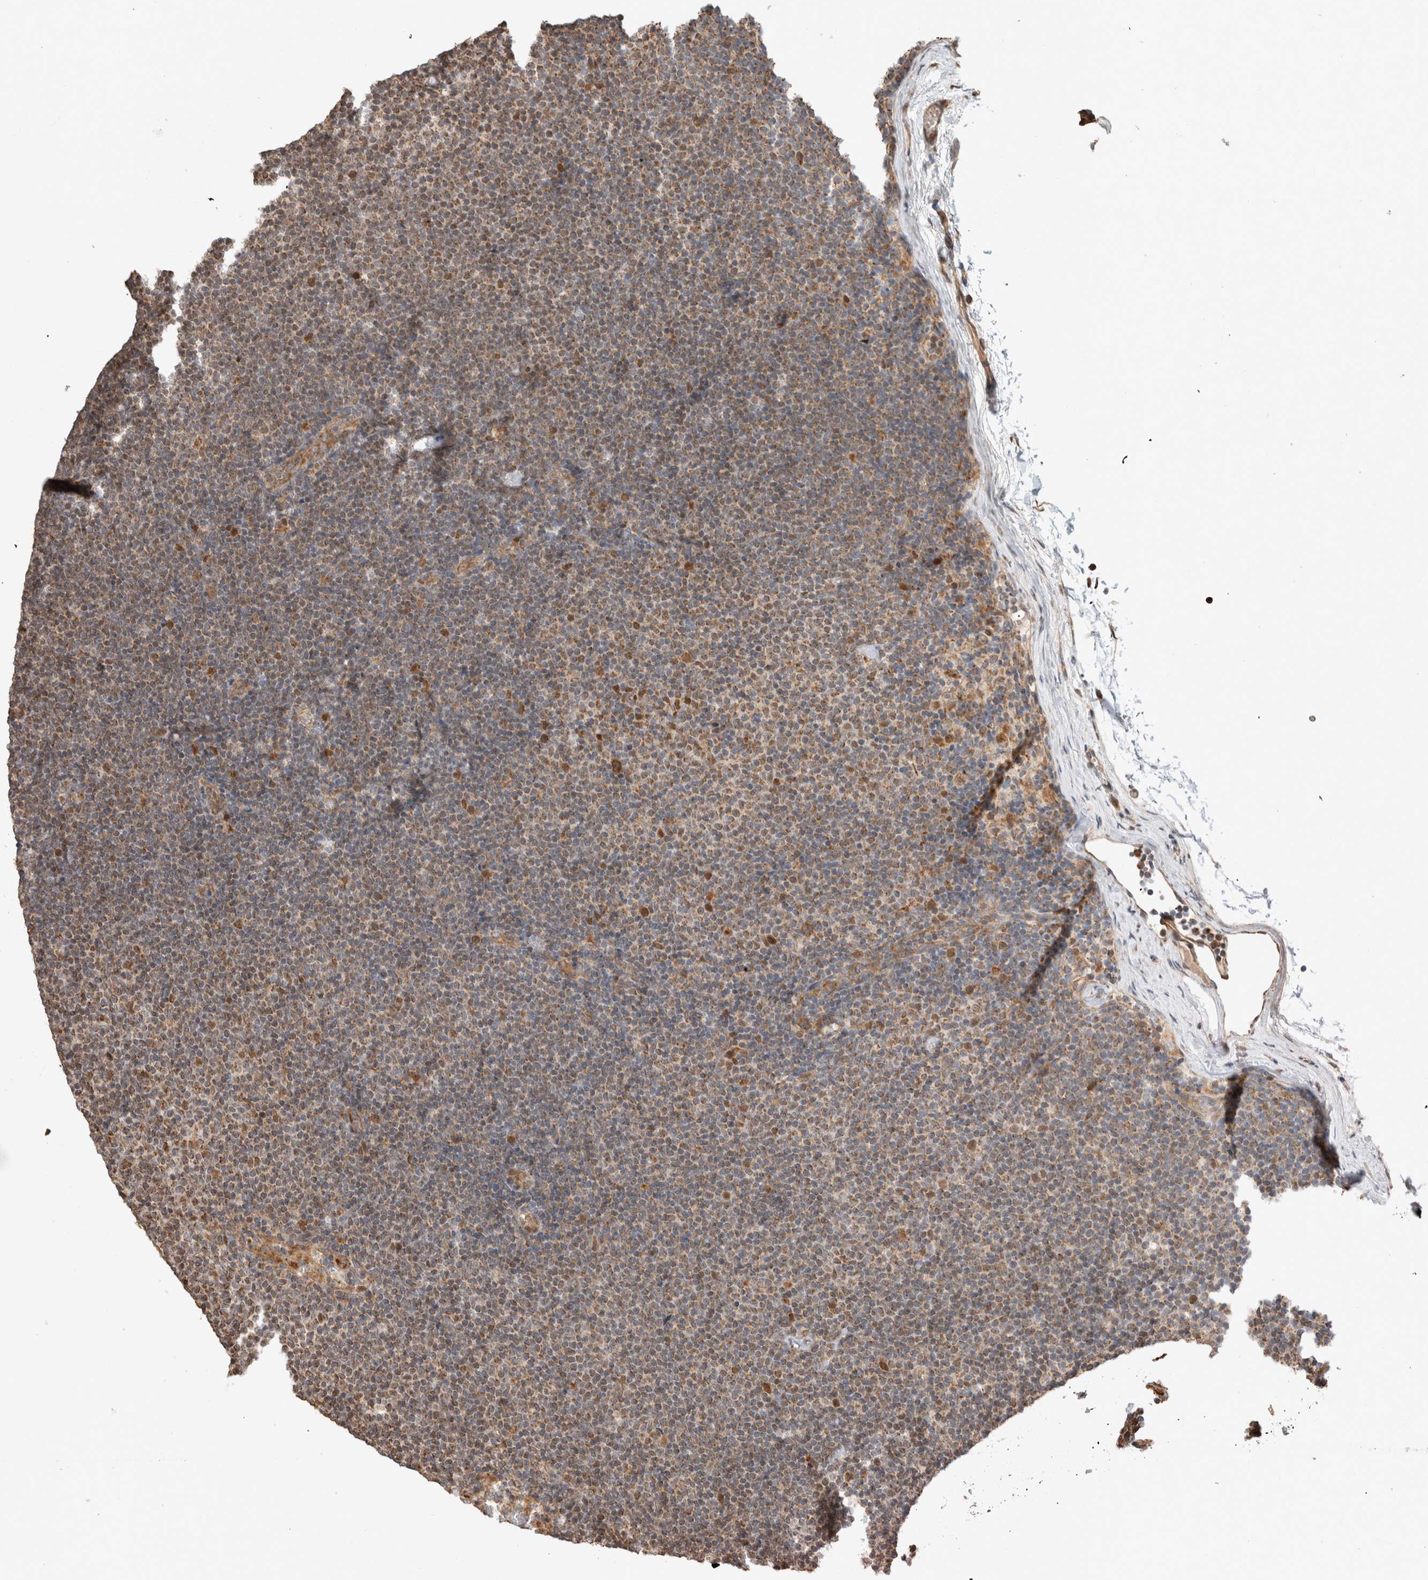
{"staining": {"intensity": "moderate", "quantity": "25%-75%", "location": "cytoplasmic/membranous"}, "tissue": "lymphoma", "cell_type": "Tumor cells", "image_type": "cancer", "snomed": [{"axis": "morphology", "description": "Malignant lymphoma, non-Hodgkin's type, Low grade"}, {"axis": "topography", "description": "Lymph node"}], "caption": "The histopathology image displays immunohistochemical staining of malignant lymphoma, non-Hodgkin's type (low-grade). There is moderate cytoplasmic/membranous staining is present in about 25%-75% of tumor cells.", "gene": "GINS4", "patient": {"sex": "female", "age": 53}}